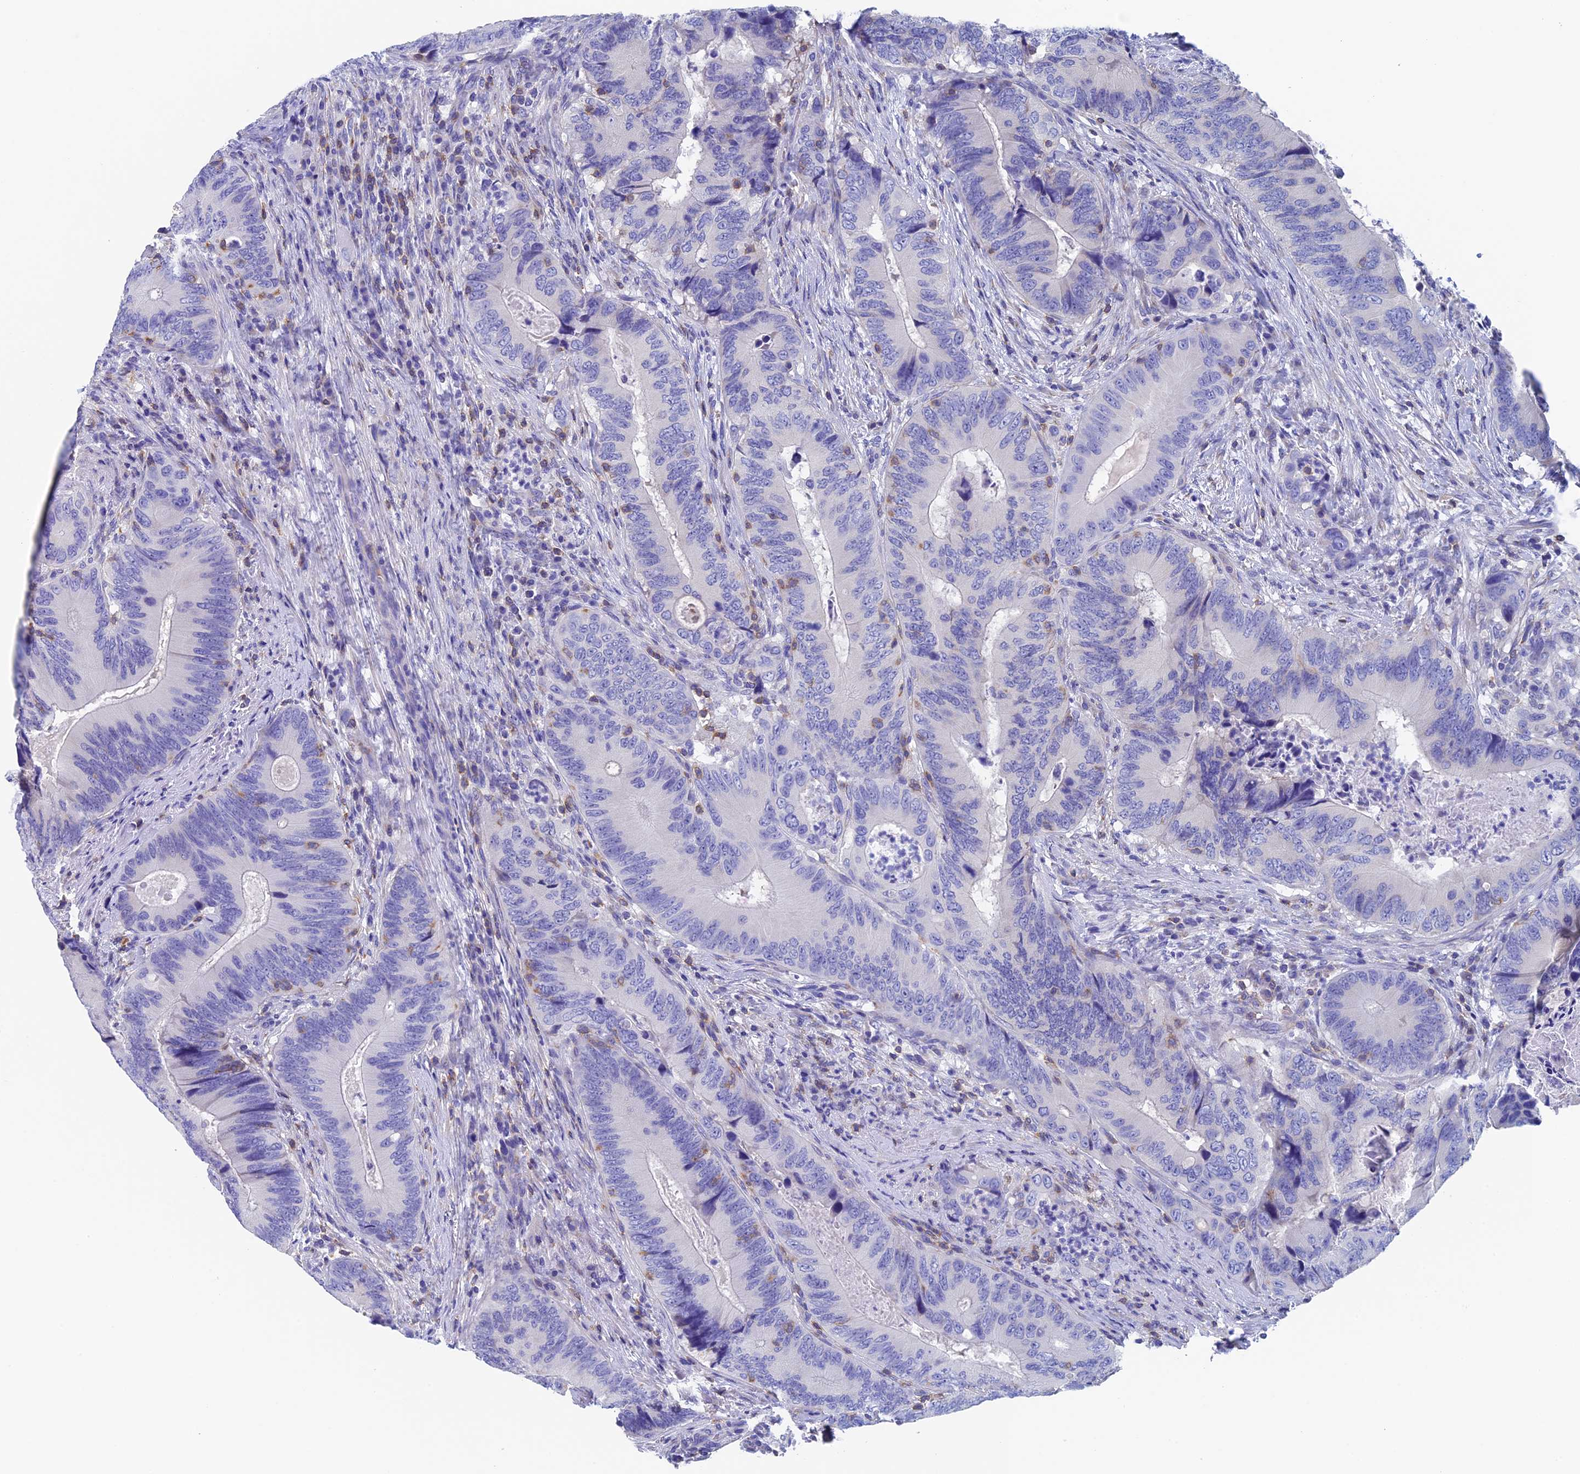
{"staining": {"intensity": "negative", "quantity": "none", "location": "none"}, "tissue": "colorectal cancer", "cell_type": "Tumor cells", "image_type": "cancer", "snomed": [{"axis": "morphology", "description": "Adenocarcinoma, NOS"}, {"axis": "topography", "description": "Colon"}], "caption": "Colorectal adenocarcinoma was stained to show a protein in brown. There is no significant positivity in tumor cells. Brightfield microscopy of immunohistochemistry stained with DAB (3,3'-diaminobenzidine) (brown) and hematoxylin (blue), captured at high magnification.", "gene": "SEPTIN1", "patient": {"sex": "male", "age": 84}}